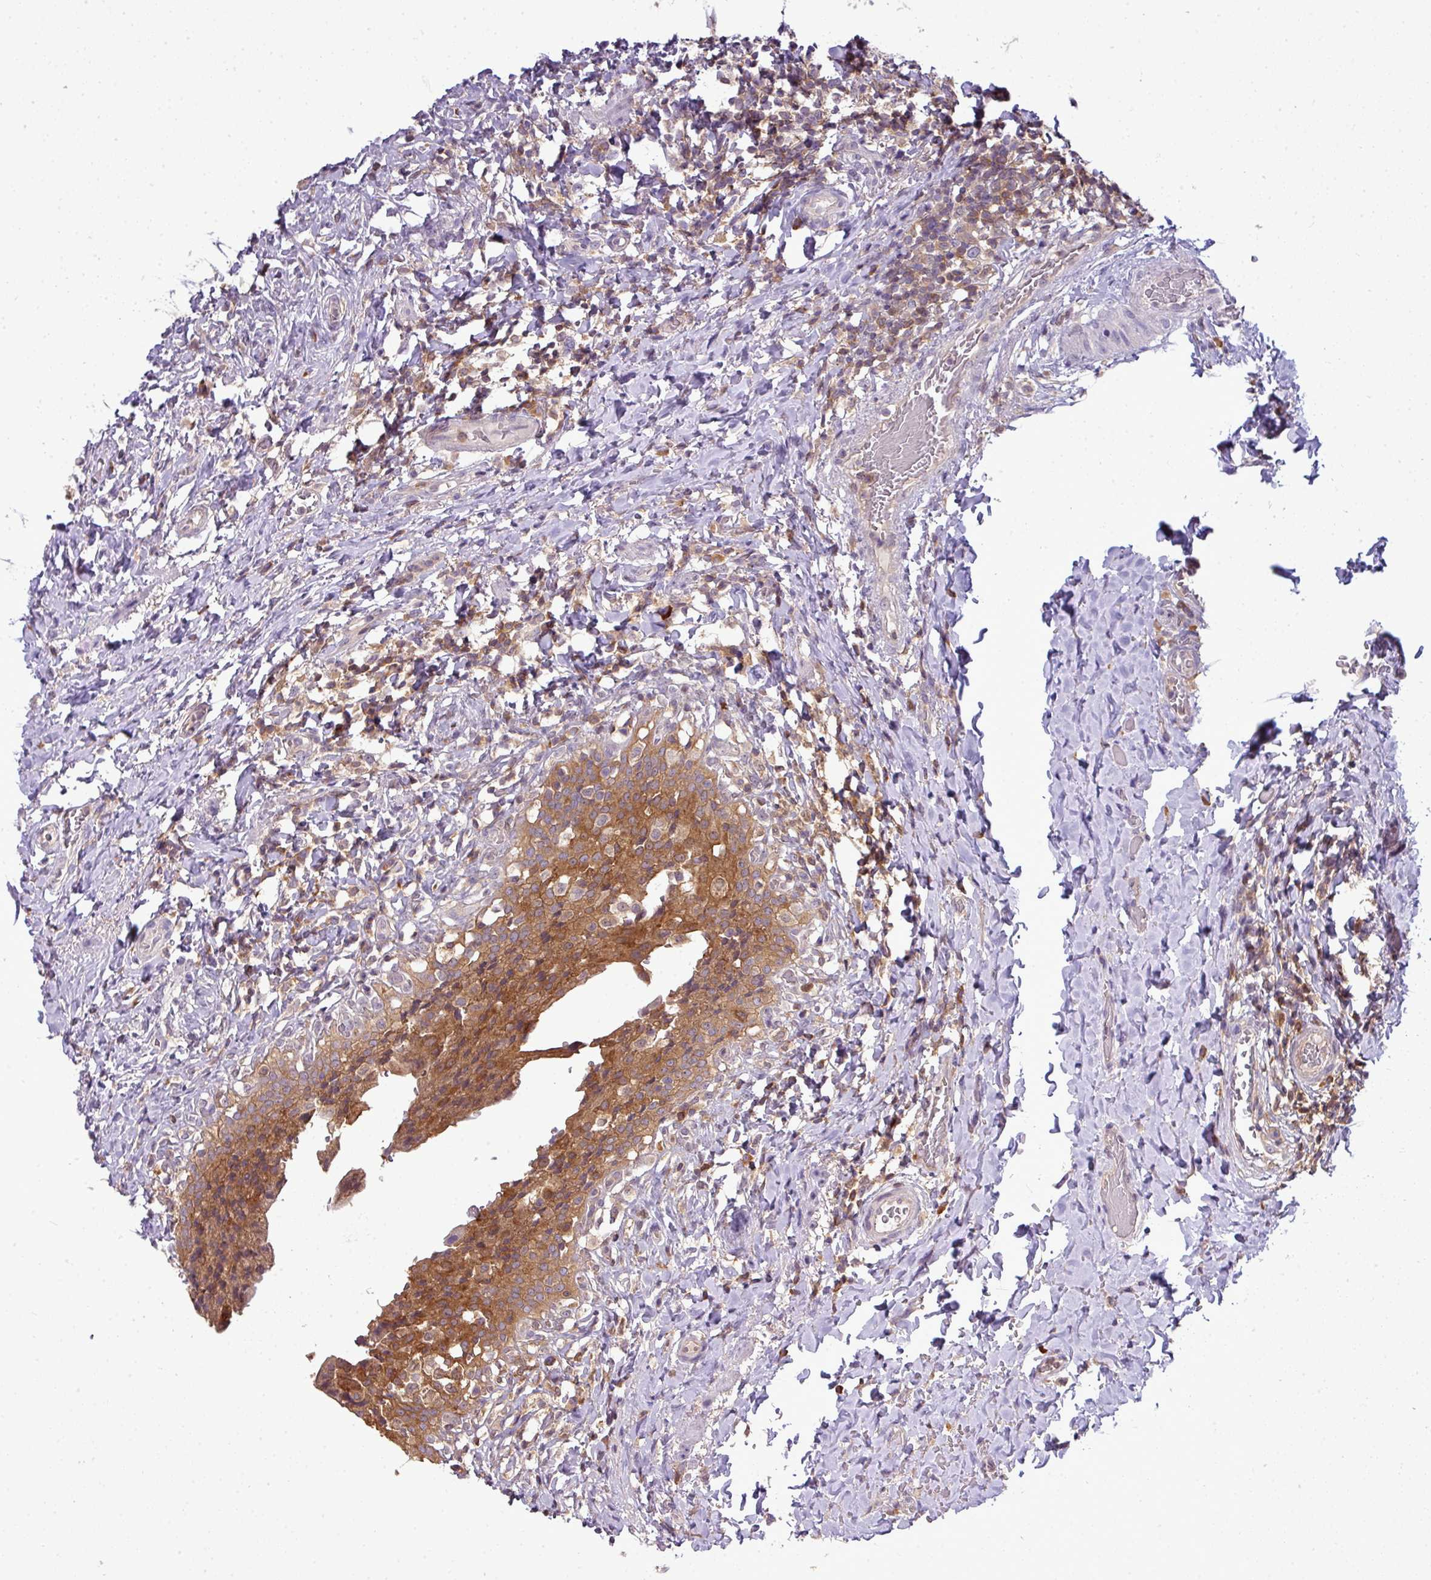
{"staining": {"intensity": "moderate", "quantity": ">75%", "location": "cytoplasmic/membranous"}, "tissue": "urinary bladder", "cell_type": "Urothelial cells", "image_type": "normal", "snomed": [{"axis": "morphology", "description": "Normal tissue, NOS"}, {"axis": "morphology", "description": "Inflammation, NOS"}, {"axis": "topography", "description": "Urinary bladder"}], "caption": "Immunohistochemical staining of normal human urinary bladder demonstrates moderate cytoplasmic/membranous protein expression in about >75% of urothelial cells. Nuclei are stained in blue.", "gene": "STAT5A", "patient": {"sex": "male", "age": 64}}